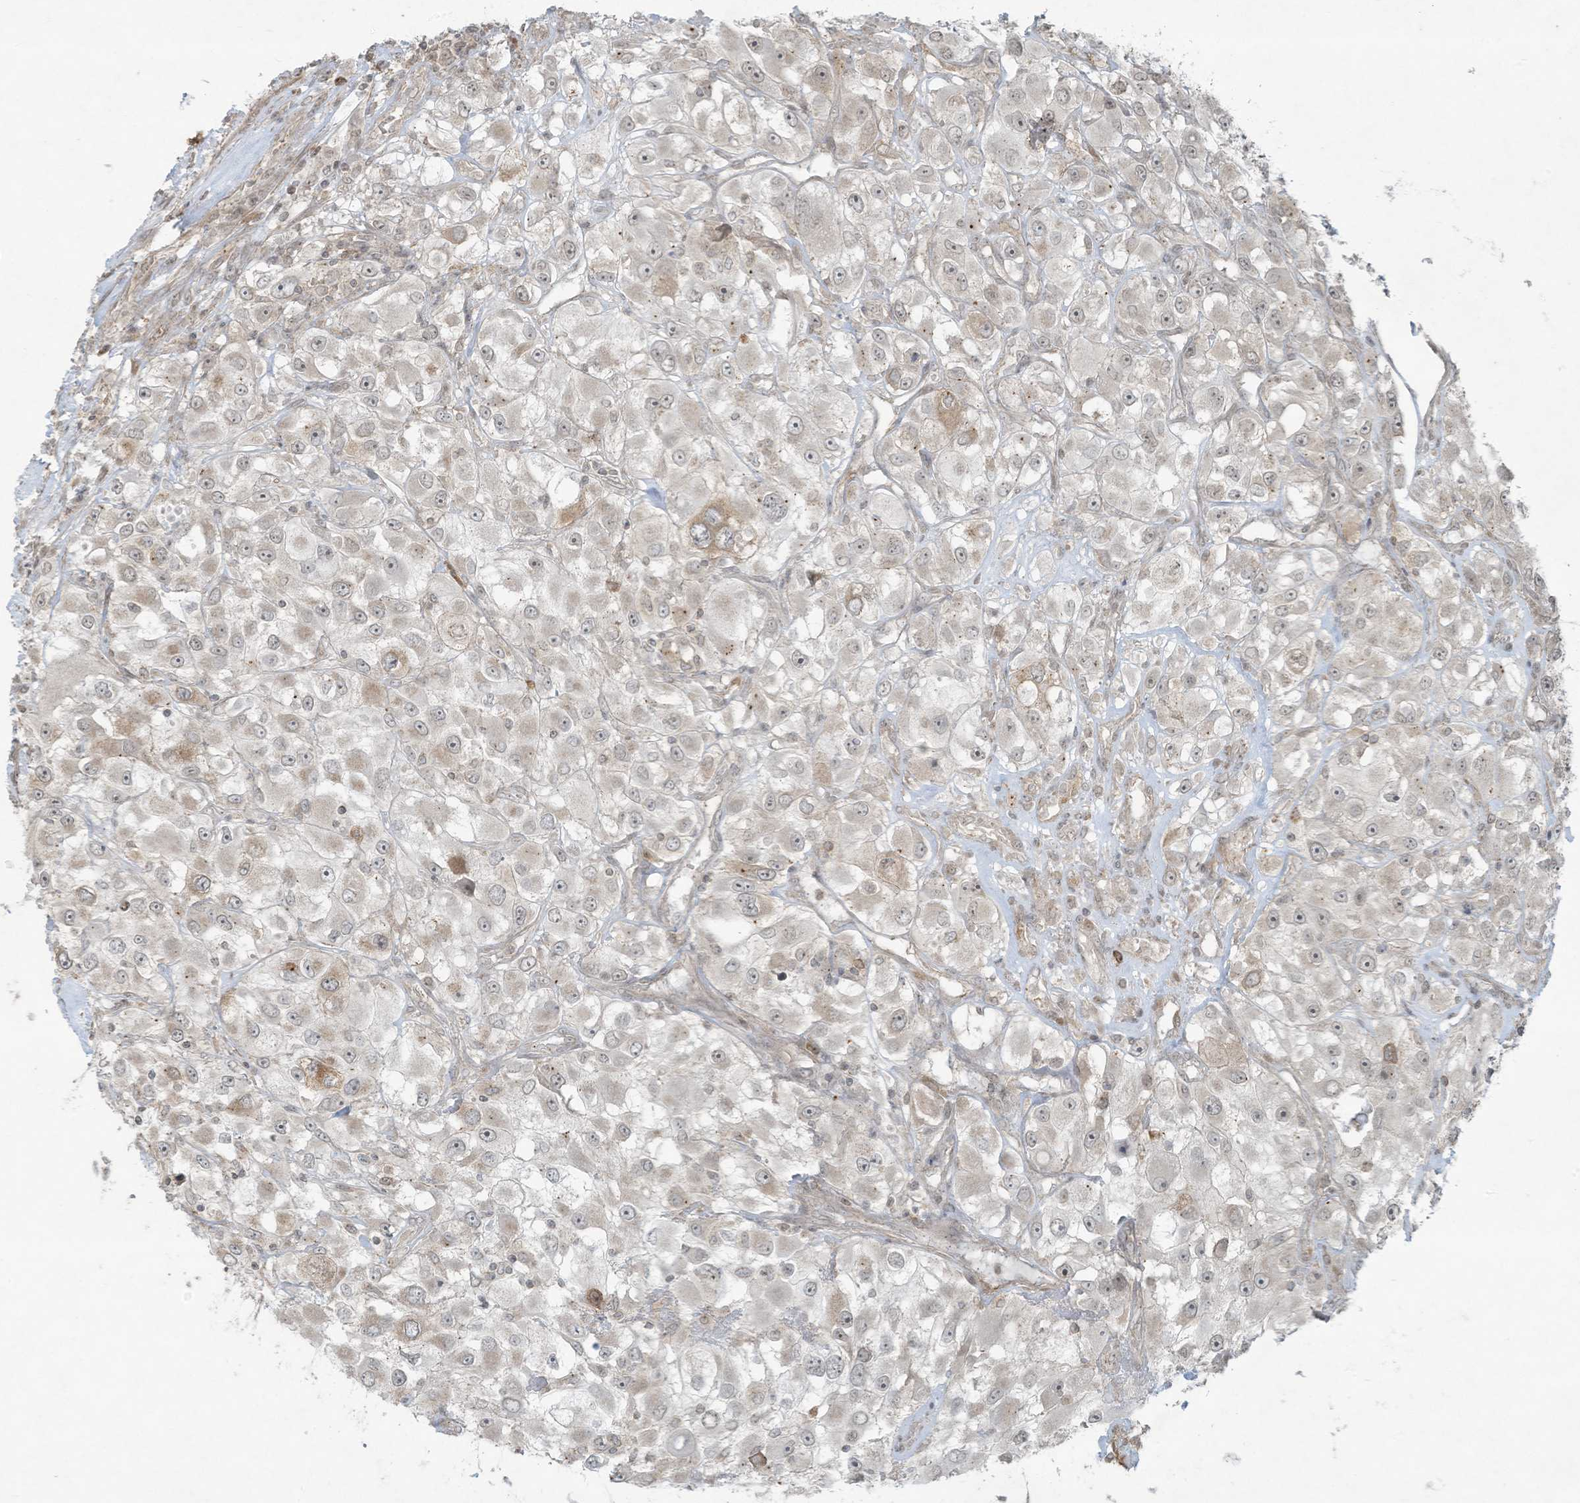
{"staining": {"intensity": "negative", "quantity": "none", "location": "none"}, "tissue": "renal cancer", "cell_type": "Tumor cells", "image_type": "cancer", "snomed": [{"axis": "morphology", "description": "Adenocarcinoma, NOS"}, {"axis": "topography", "description": "Kidney"}], "caption": "This is a photomicrograph of immunohistochemistry staining of renal cancer, which shows no positivity in tumor cells.", "gene": "ZNF263", "patient": {"sex": "female", "age": 52}}